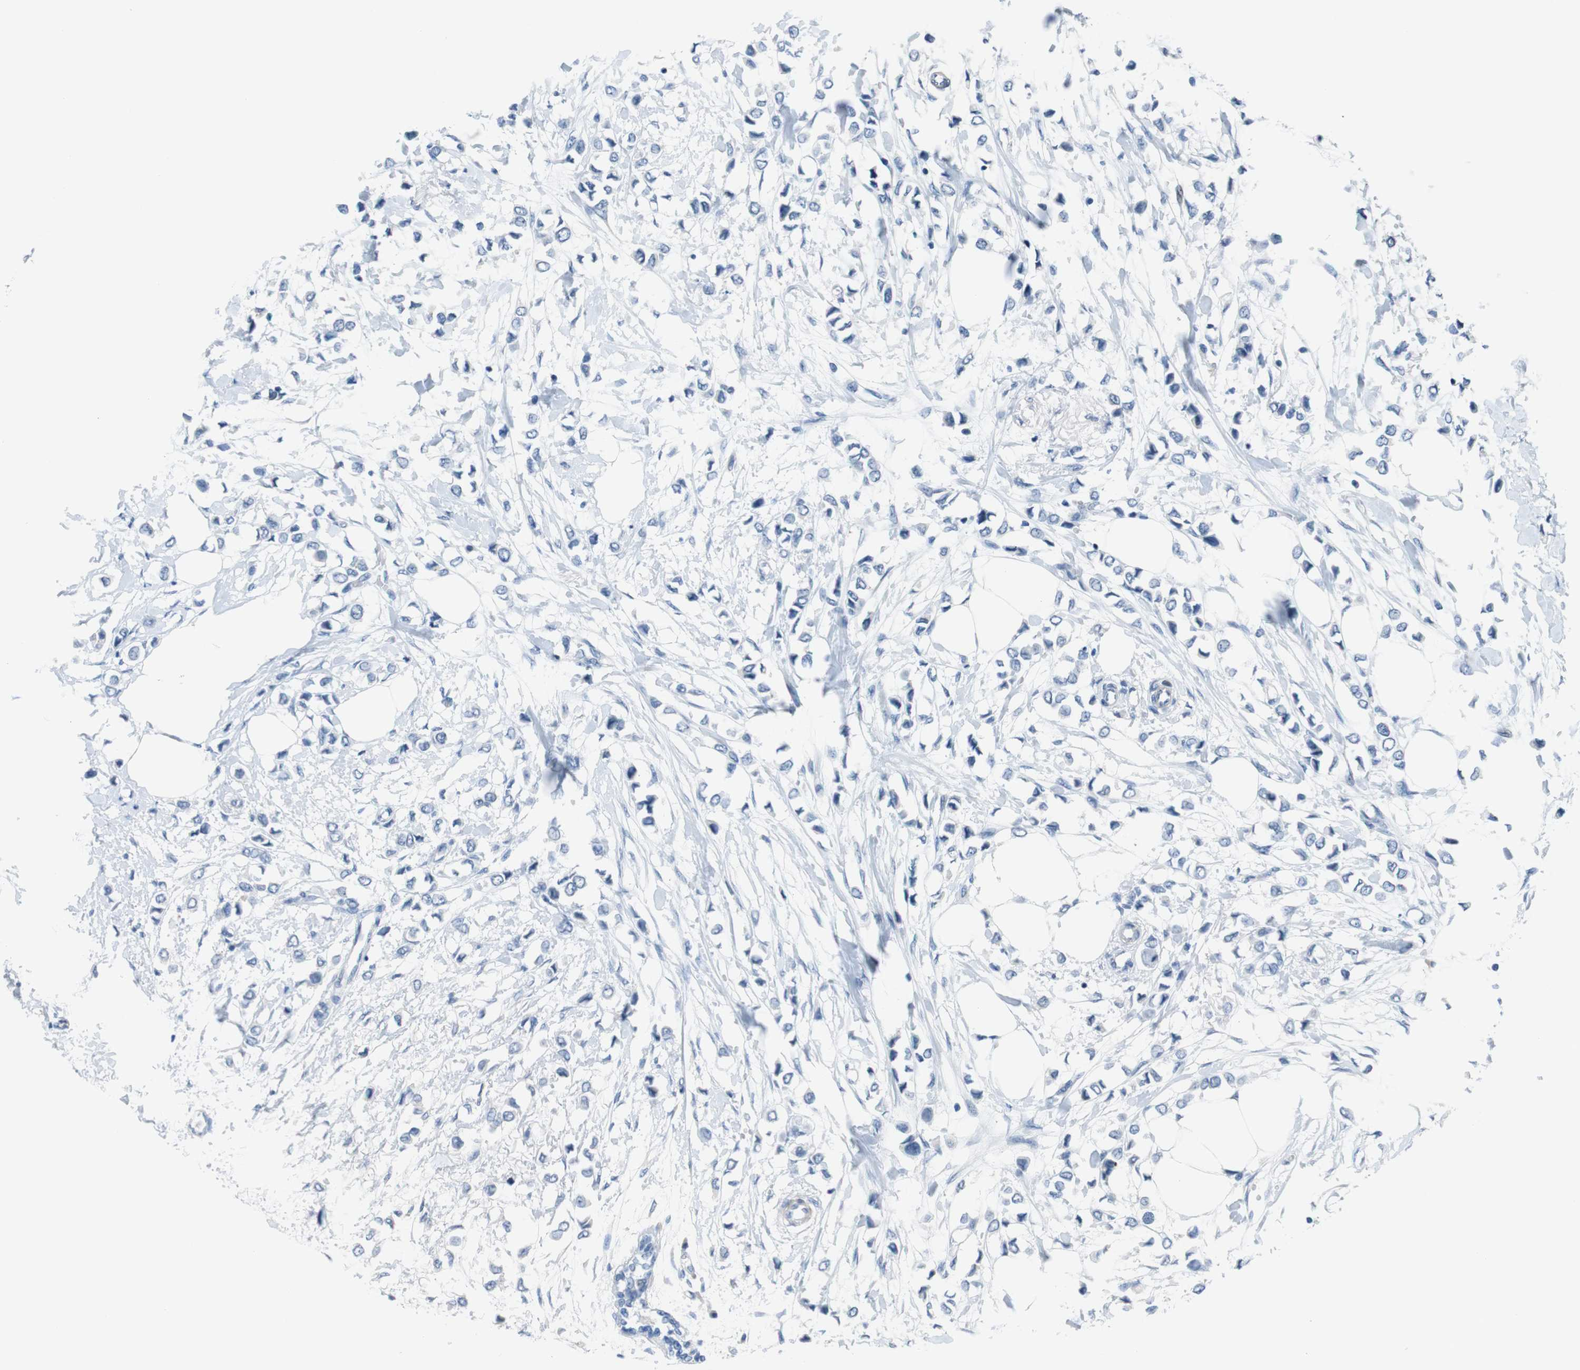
{"staining": {"intensity": "negative", "quantity": "none", "location": "none"}, "tissue": "breast cancer", "cell_type": "Tumor cells", "image_type": "cancer", "snomed": [{"axis": "morphology", "description": "Lobular carcinoma"}, {"axis": "topography", "description": "Breast"}], "caption": "This image is of breast cancer stained with immunohistochemistry to label a protein in brown with the nuclei are counter-stained blue. There is no positivity in tumor cells.", "gene": "HRH2", "patient": {"sex": "female", "age": 51}}